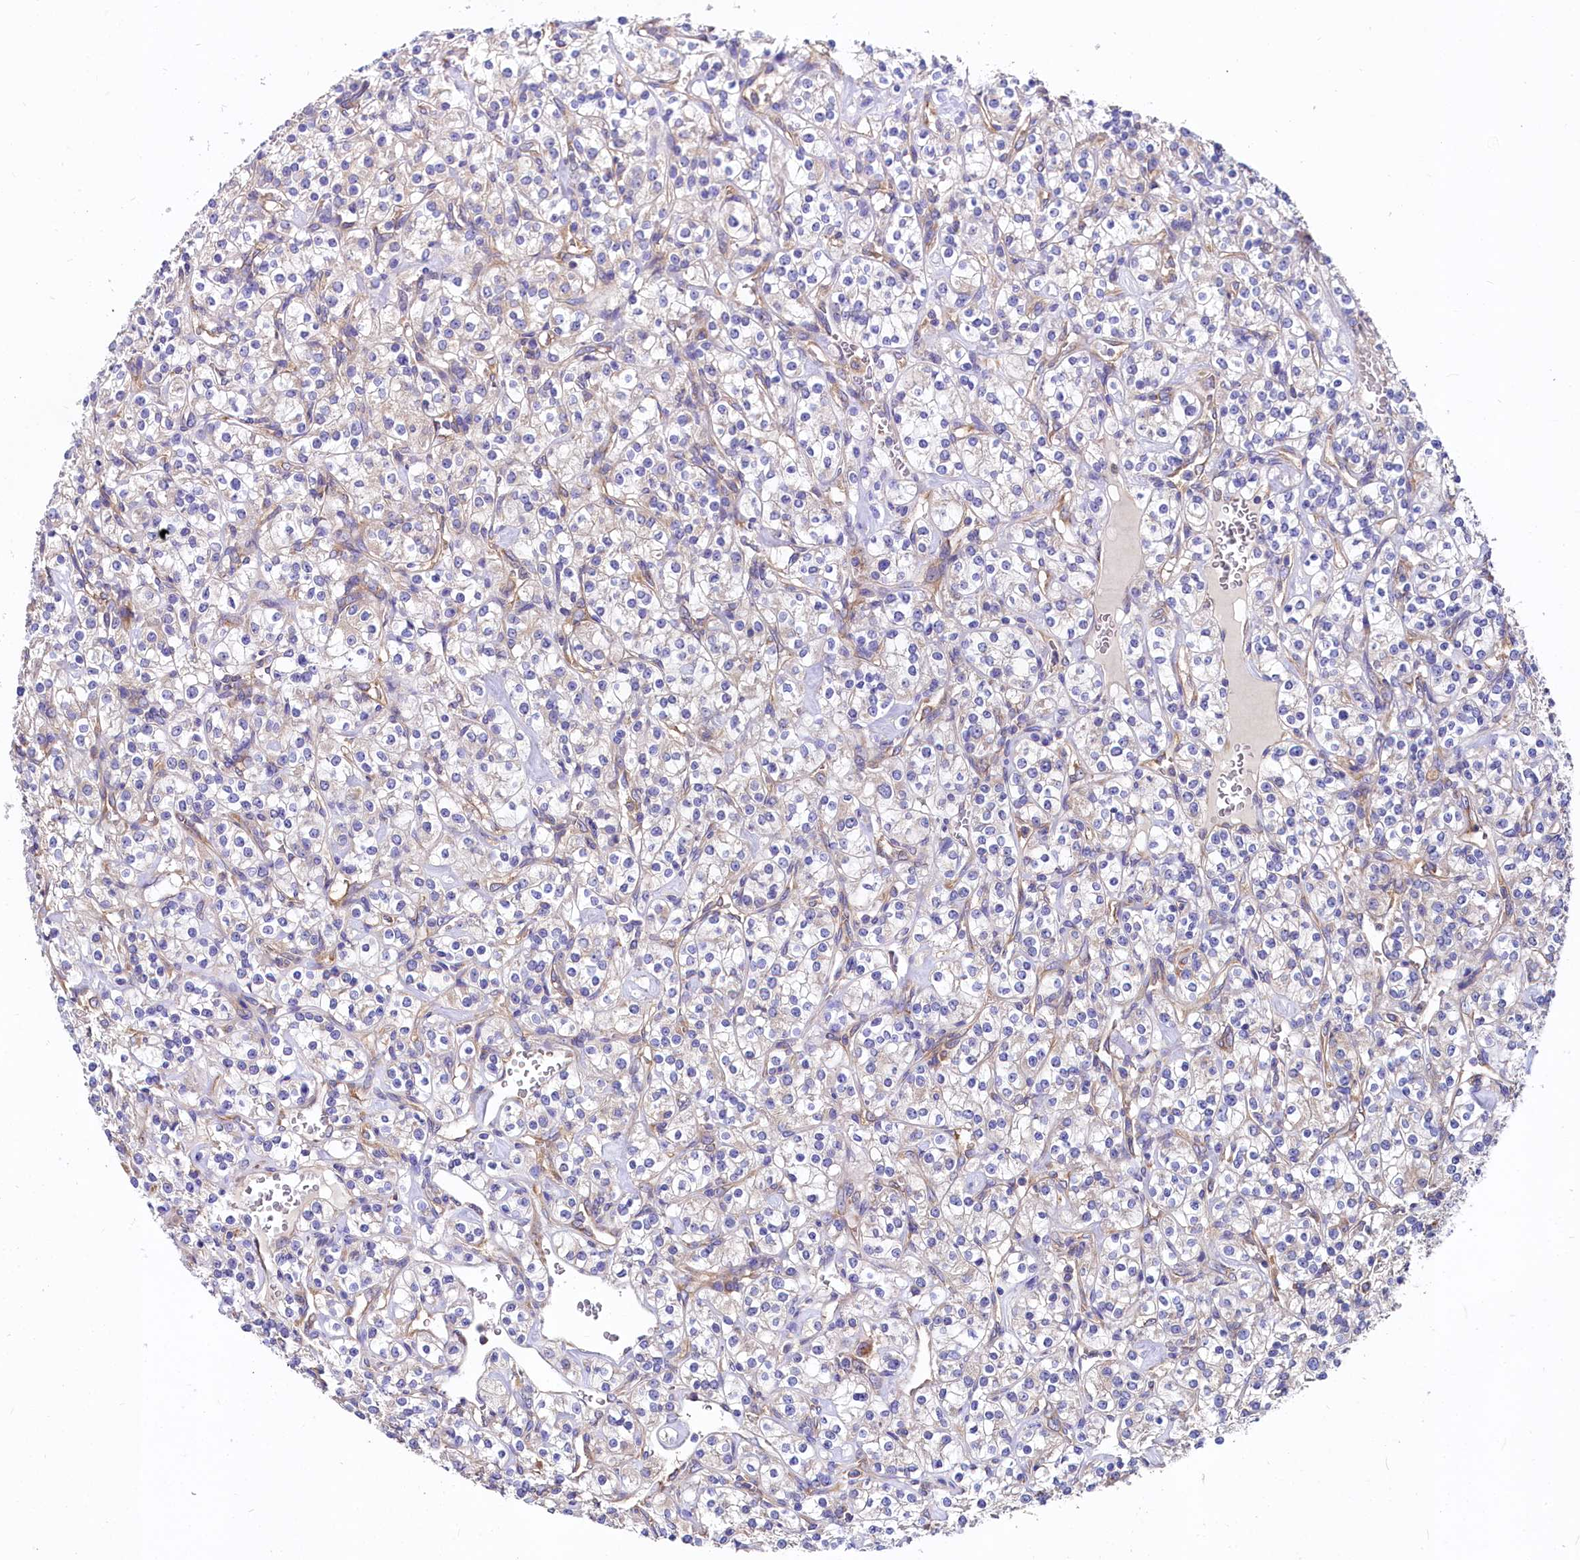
{"staining": {"intensity": "weak", "quantity": "<25%", "location": "cytoplasmic/membranous"}, "tissue": "renal cancer", "cell_type": "Tumor cells", "image_type": "cancer", "snomed": [{"axis": "morphology", "description": "Adenocarcinoma, NOS"}, {"axis": "topography", "description": "Kidney"}], "caption": "High power microscopy histopathology image of an IHC image of renal adenocarcinoma, revealing no significant expression in tumor cells.", "gene": "QARS1", "patient": {"sex": "male", "age": 77}}